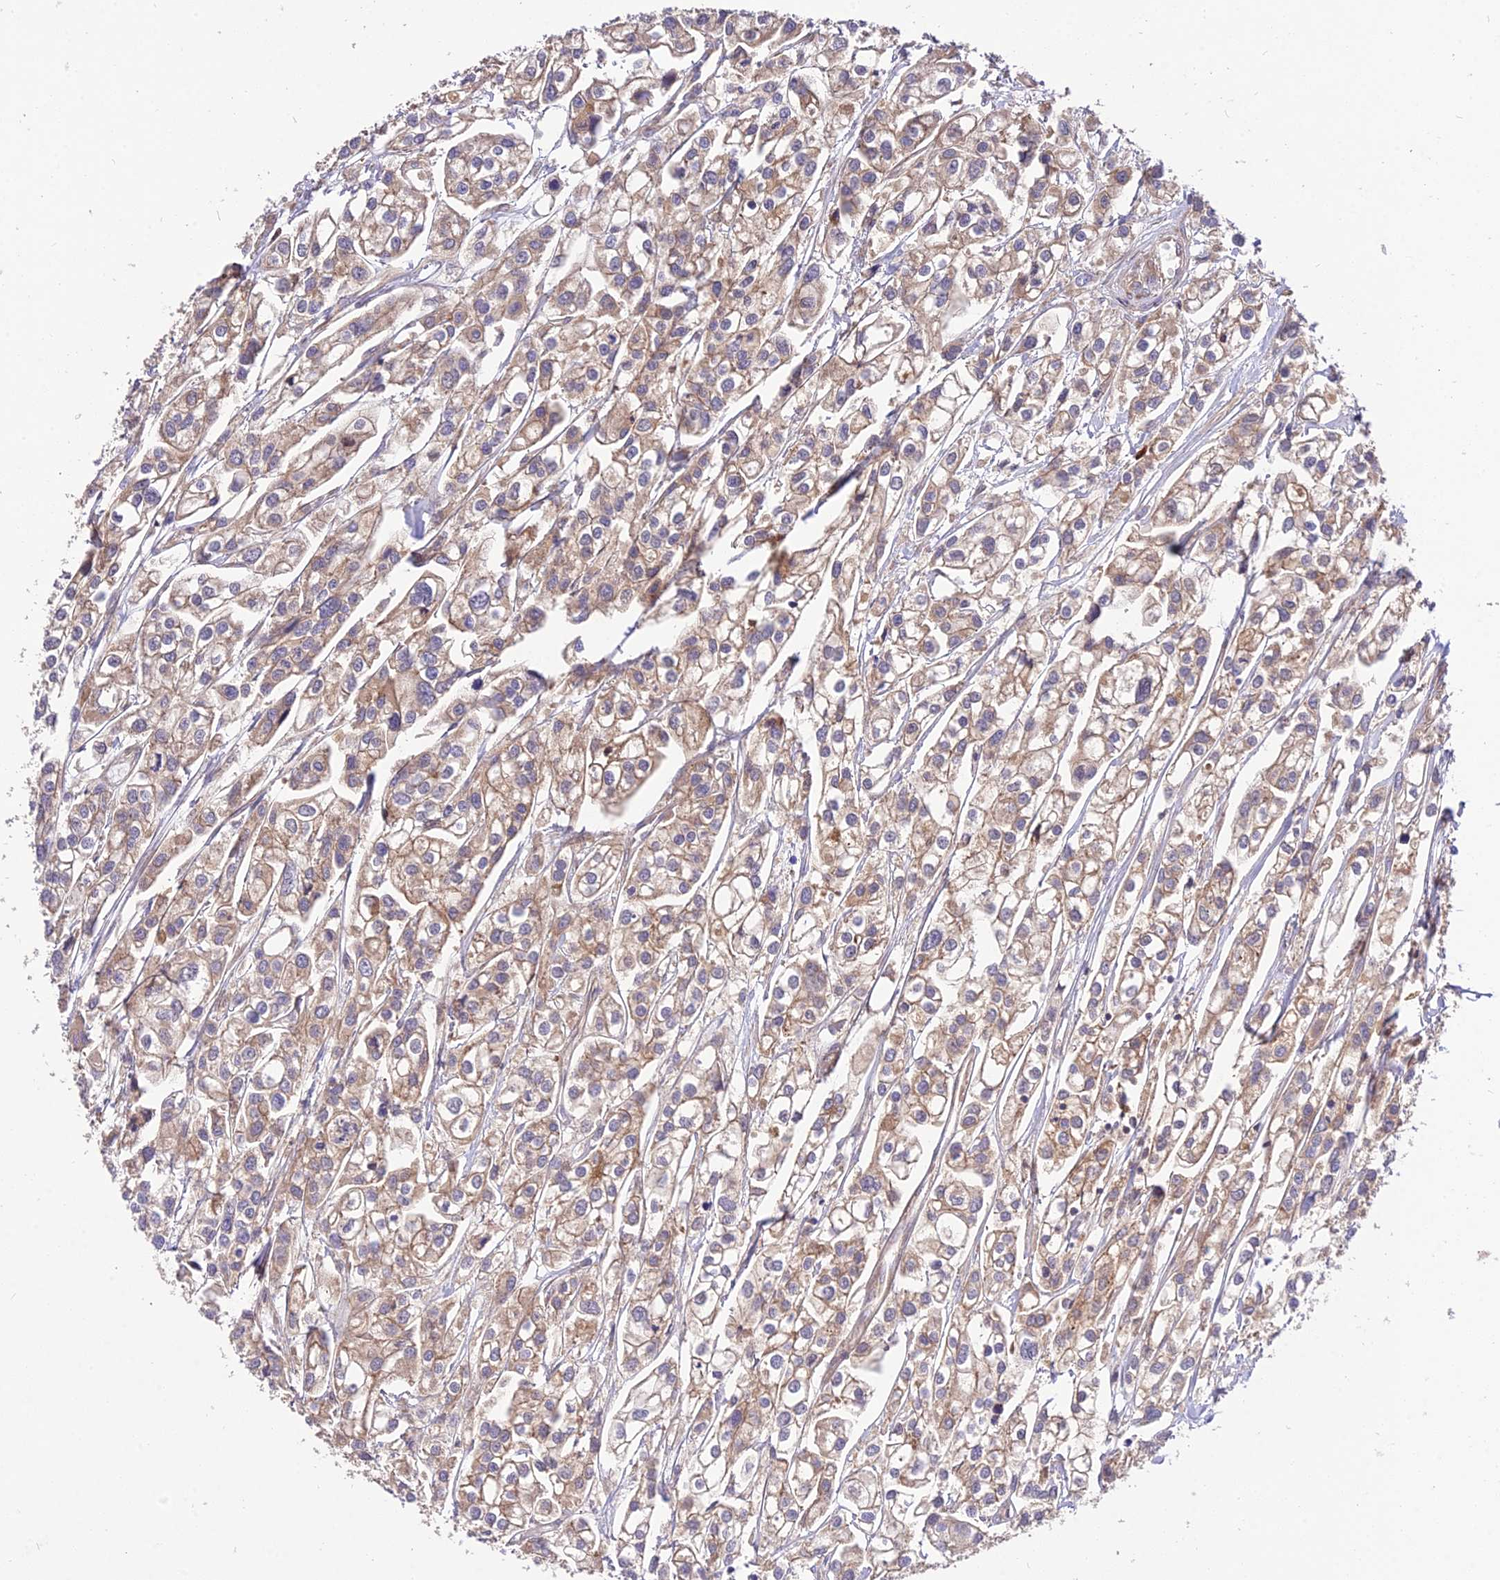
{"staining": {"intensity": "moderate", "quantity": ">75%", "location": "cytoplasmic/membranous"}, "tissue": "urothelial cancer", "cell_type": "Tumor cells", "image_type": "cancer", "snomed": [{"axis": "morphology", "description": "Urothelial carcinoma, High grade"}, {"axis": "topography", "description": "Urinary bladder"}], "caption": "Immunohistochemical staining of high-grade urothelial carcinoma demonstrates medium levels of moderate cytoplasmic/membranous protein staining in approximately >75% of tumor cells.", "gene": "ROCK1", "patient": {"sex": "male", "age": 67}}